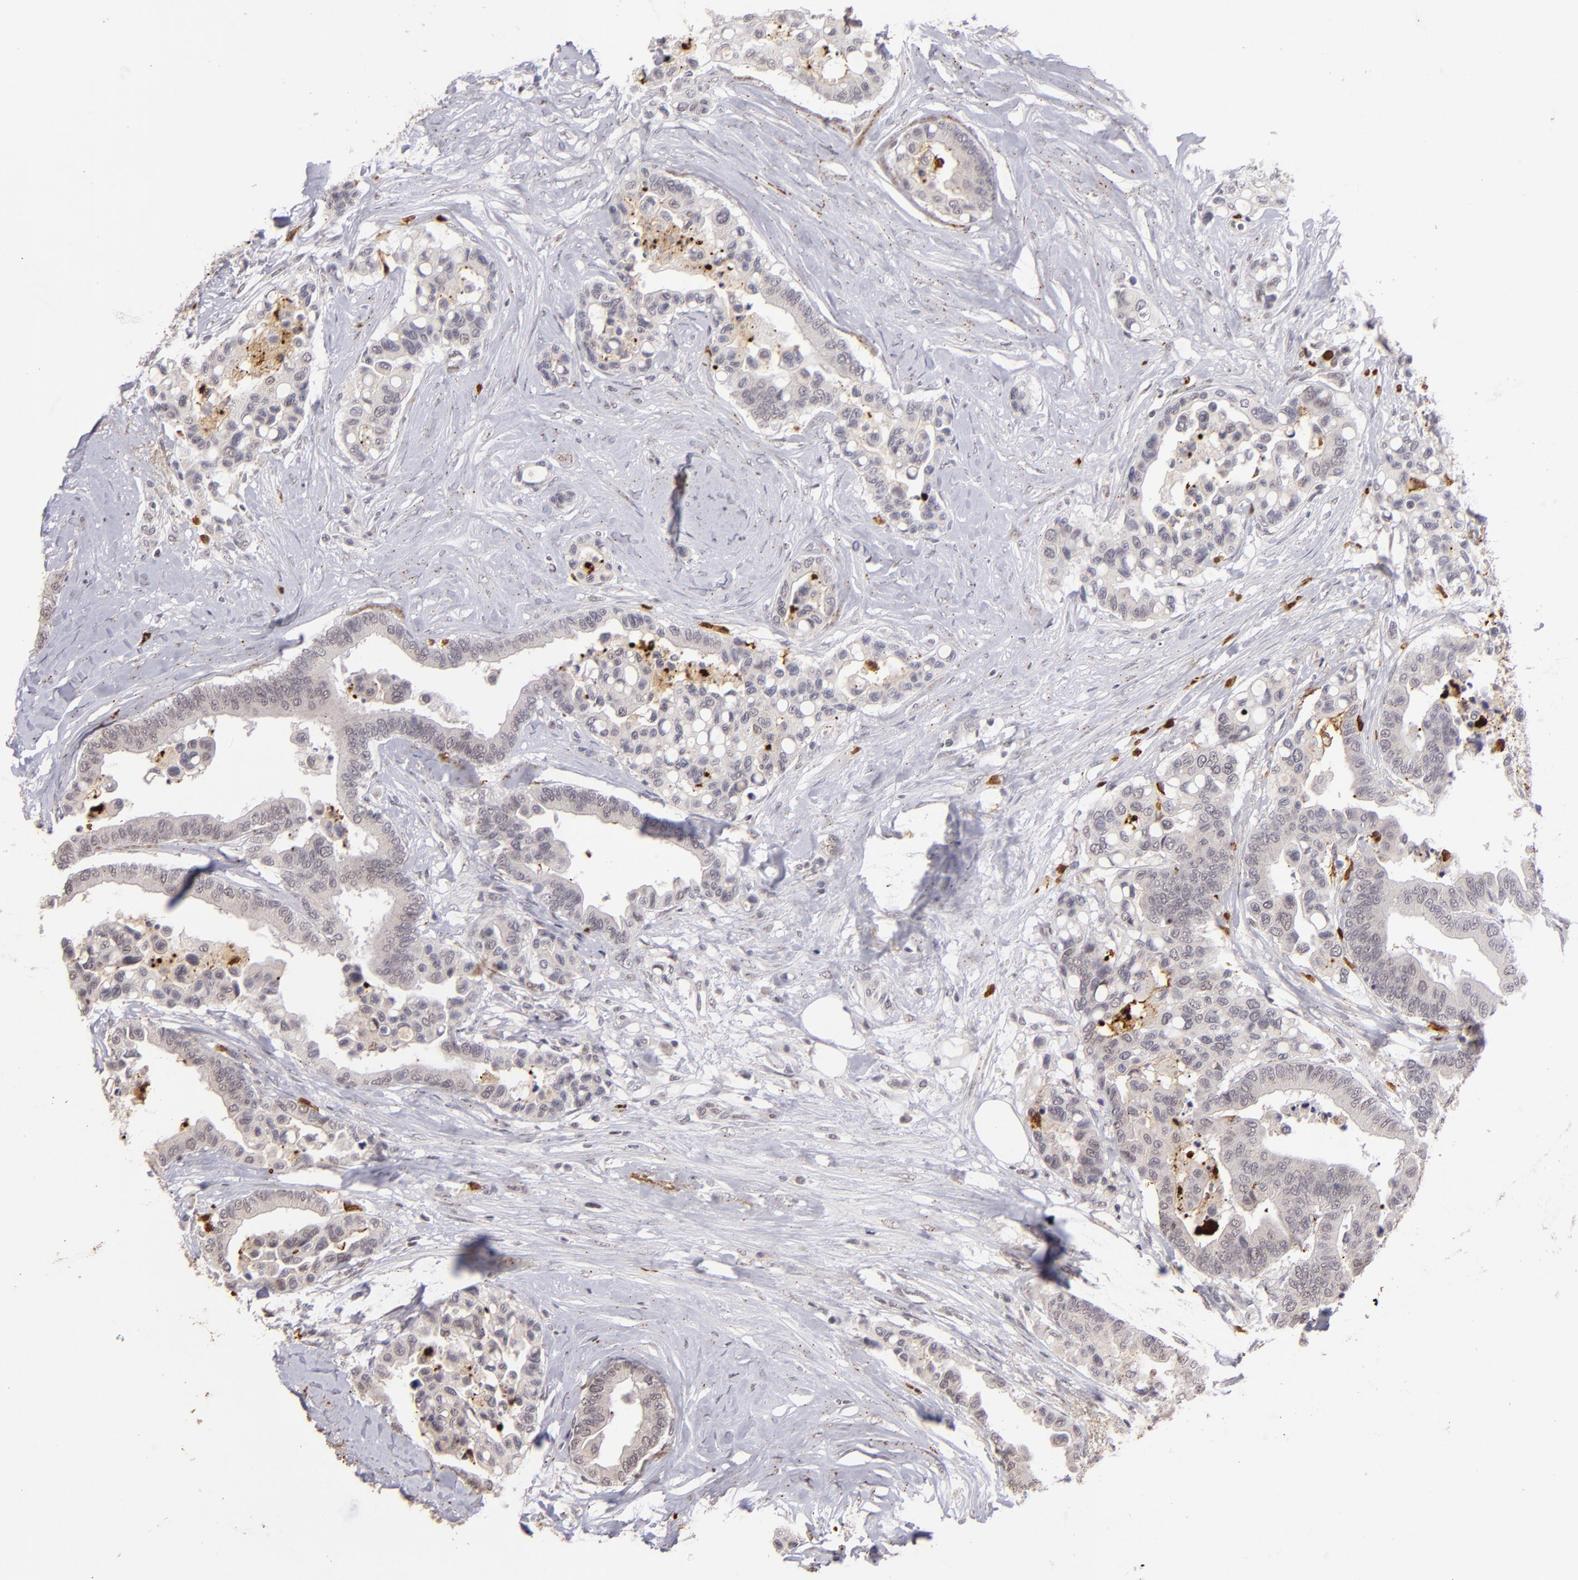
{"staining": {"intensity": "negative", "quantity": "none", "location": "none"}, "tissue": "colorectal cancer", "cell_type": "Tumor cells", "image_type": "cancer", "snomed": [{"axis": "morphology", "description": "Adenocarcinoma, NOS"}, {"axis": "topography", "description": "Colon"}], "caption": "Immunohistochemistry of human adenocarcinoma (colorectal) demonstrates no staining in tumor cells.", "gene": "RXRG", "patient": {"sex": "male", "age": 82}}